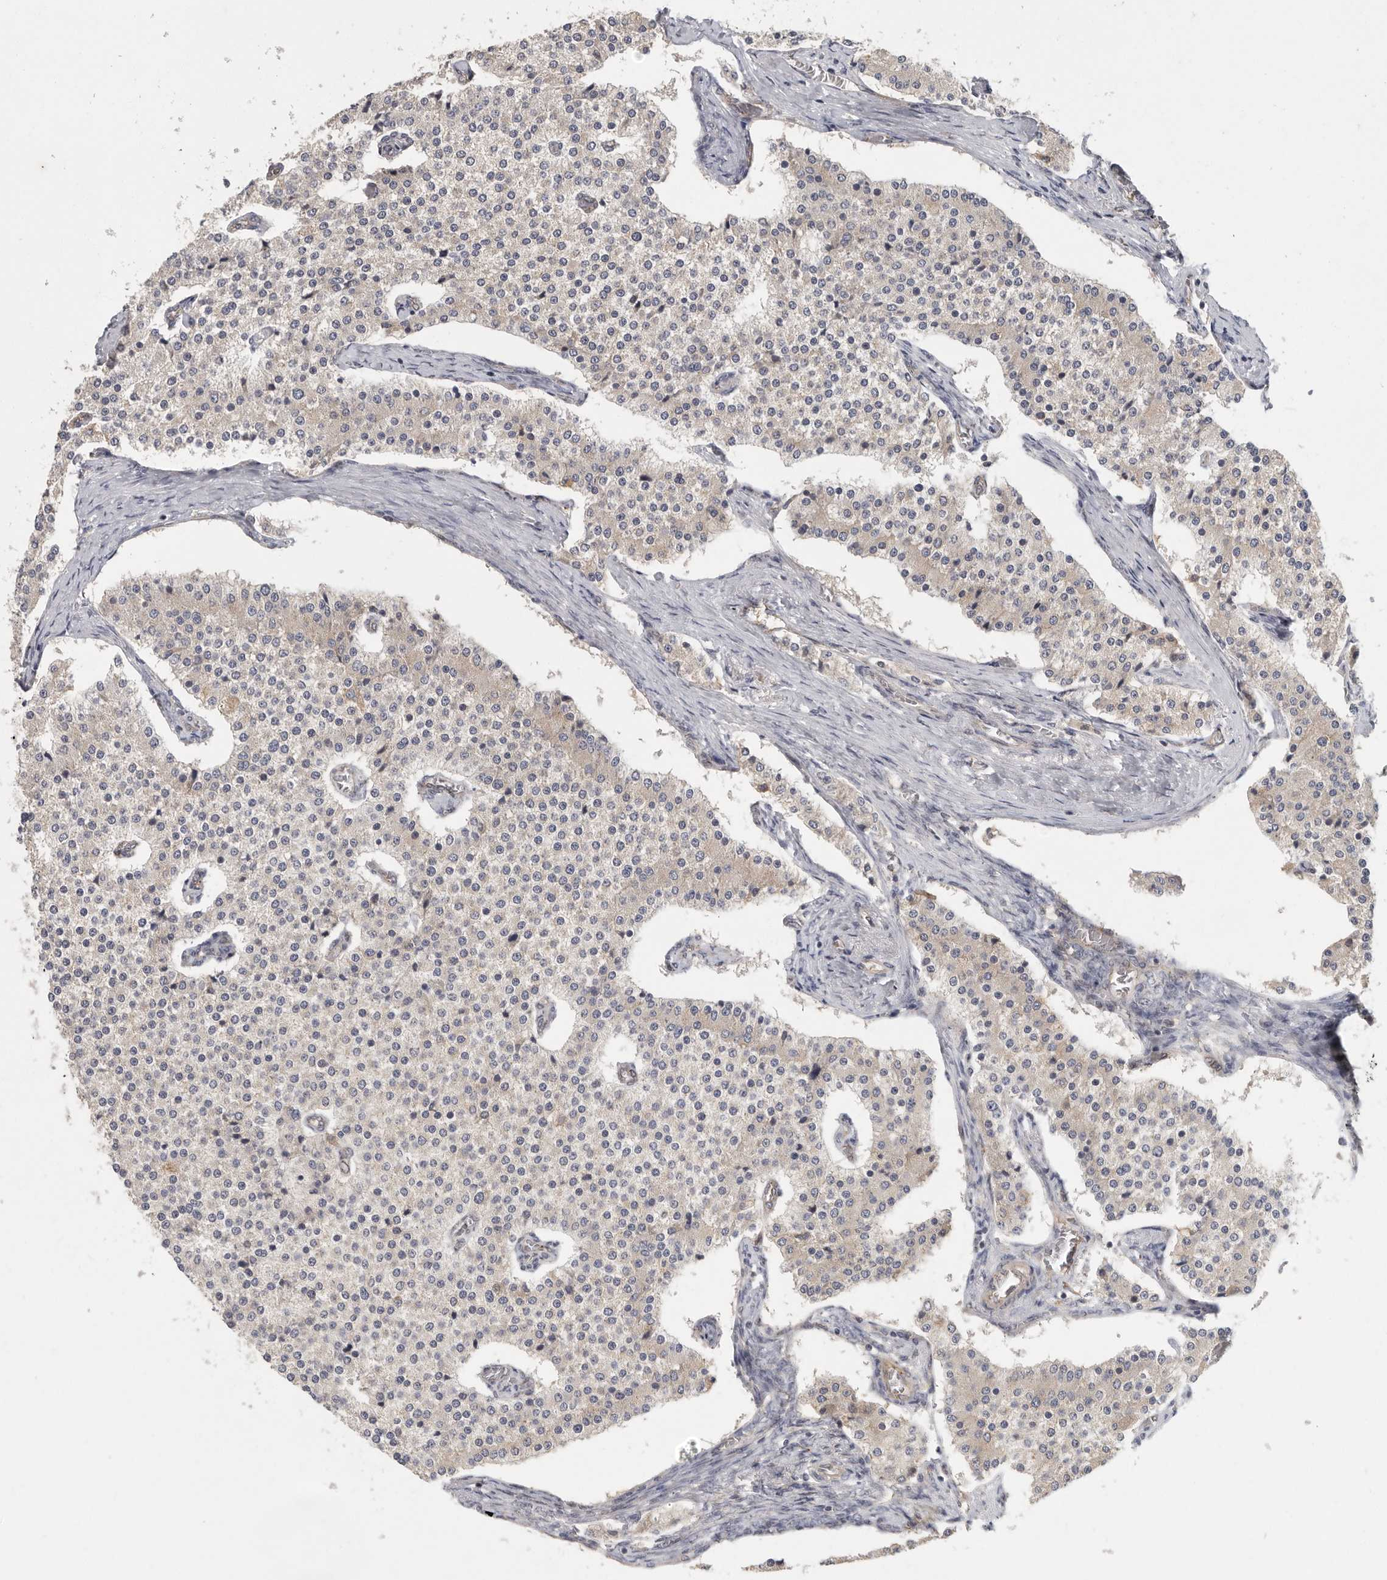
{"staining": {"intensity": "weak", "quantity": "<25%", "location": "cytoplasmic/membranous"}, "tissue": "carcinoid", "cell_type": "Tumor cells", "image_type": "cancer", "snomed": [{"axis": "morphology", "description": "Carcinoid, malignant, NOS"}, {"axis": "topography", "description": "Colon"}], "caption": "Carcinoid (malignant) was stained to show a protein in brown. There is no significant staining in tumor cells.", "gene": "BCAP29", "patient": {"sex": "female", "age": 52}}